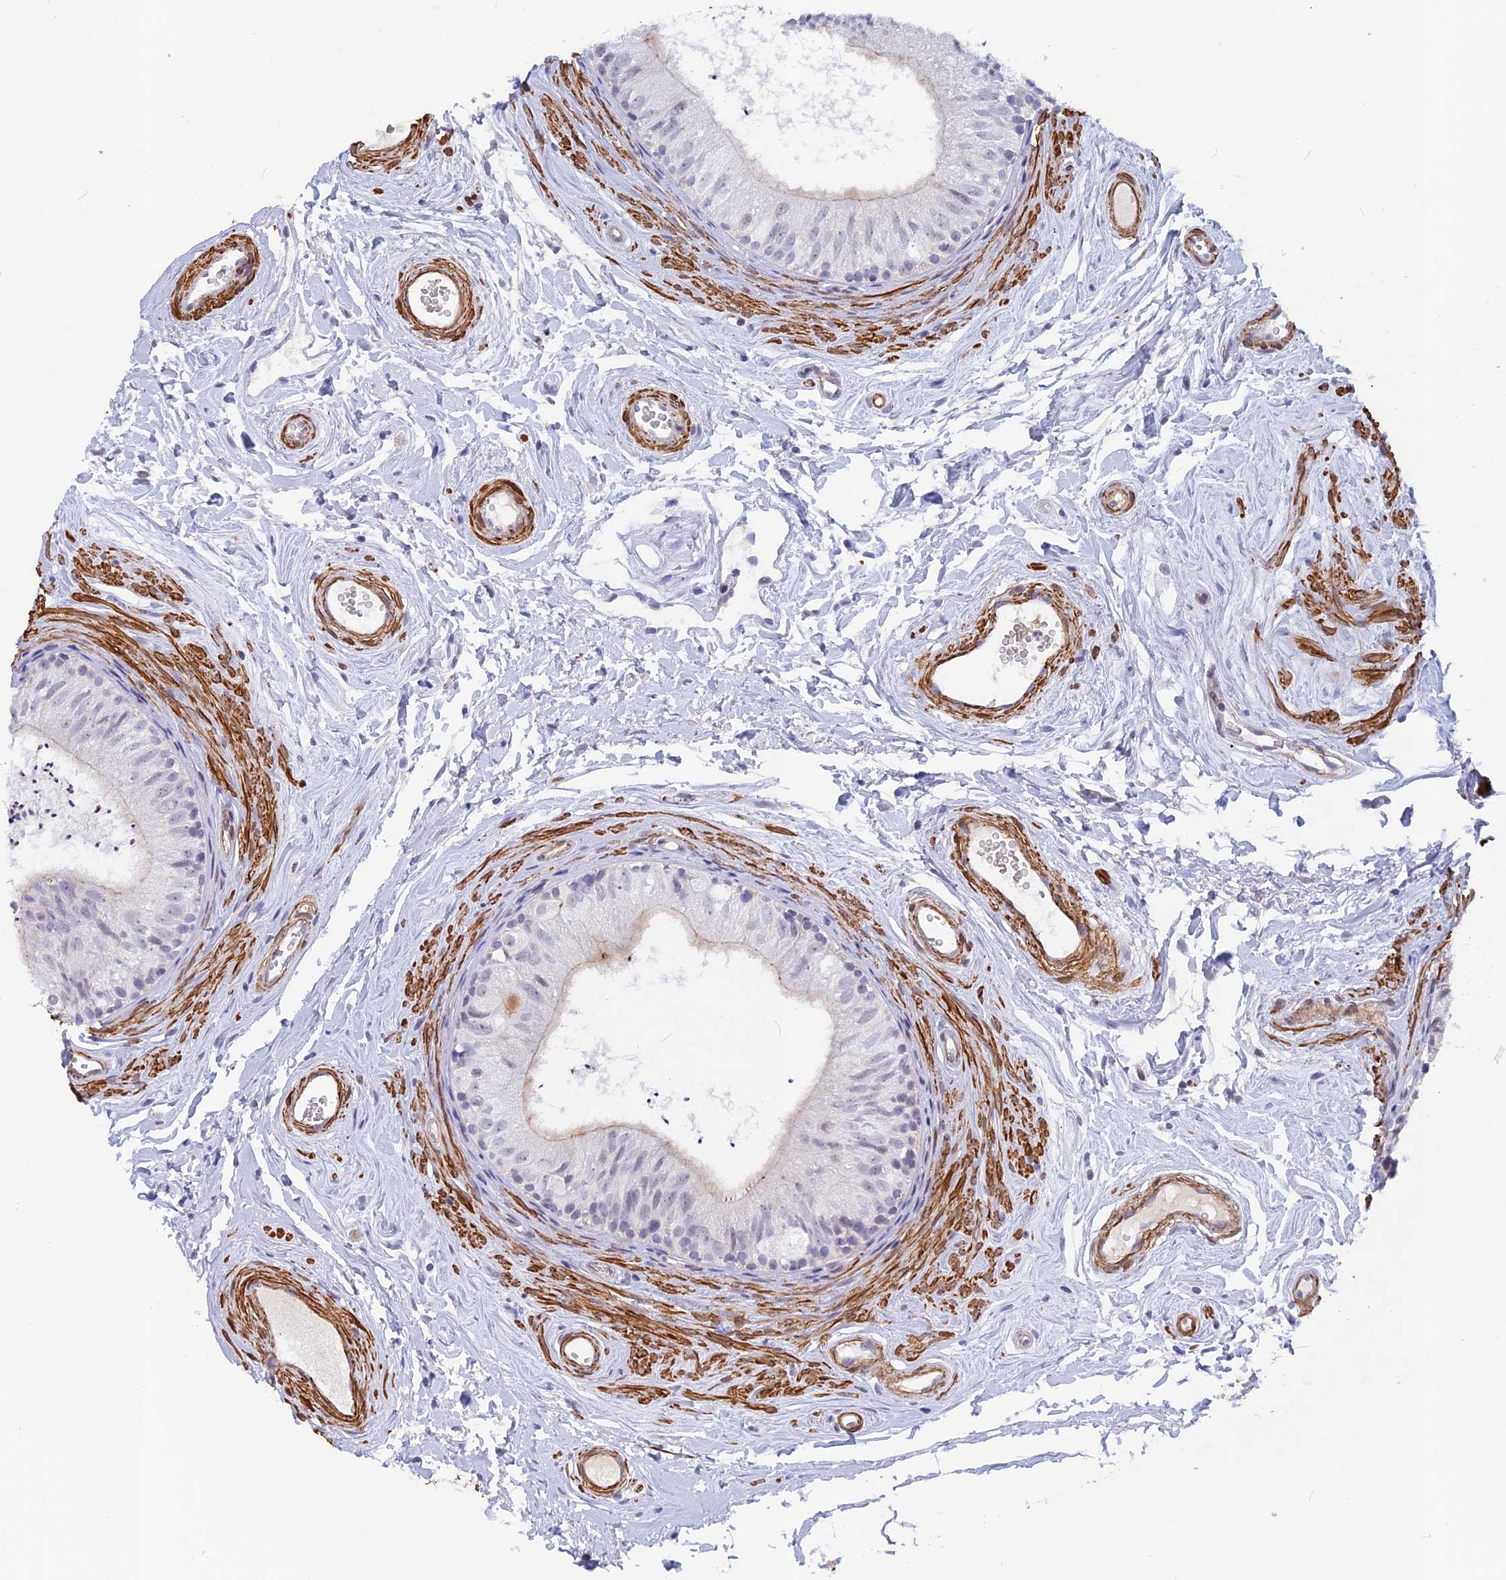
{"staining": {"intensity": "negative", "quantity": "none", "location": "none"}, "tissue": "epididymis", "cell_type": "Glandular cells", "image_type": "normal", "snomed": [{"axis": "morphology", "description": "Normal tissue, NOS"}, {"axis": "topography", "description": "Epididymis"}], "caption": "A histopathology image of human epididymis is negative for staining in glandular cells. The staining was performed using DAB (3,3'-diaminobenzidine) to visualize the protein expression in brown, while the nuclei were stained in blue with hematoxylin (Magnification: 20x).", "gene": "CCDC154", "patient": {"sex": "male", "age": 56}}